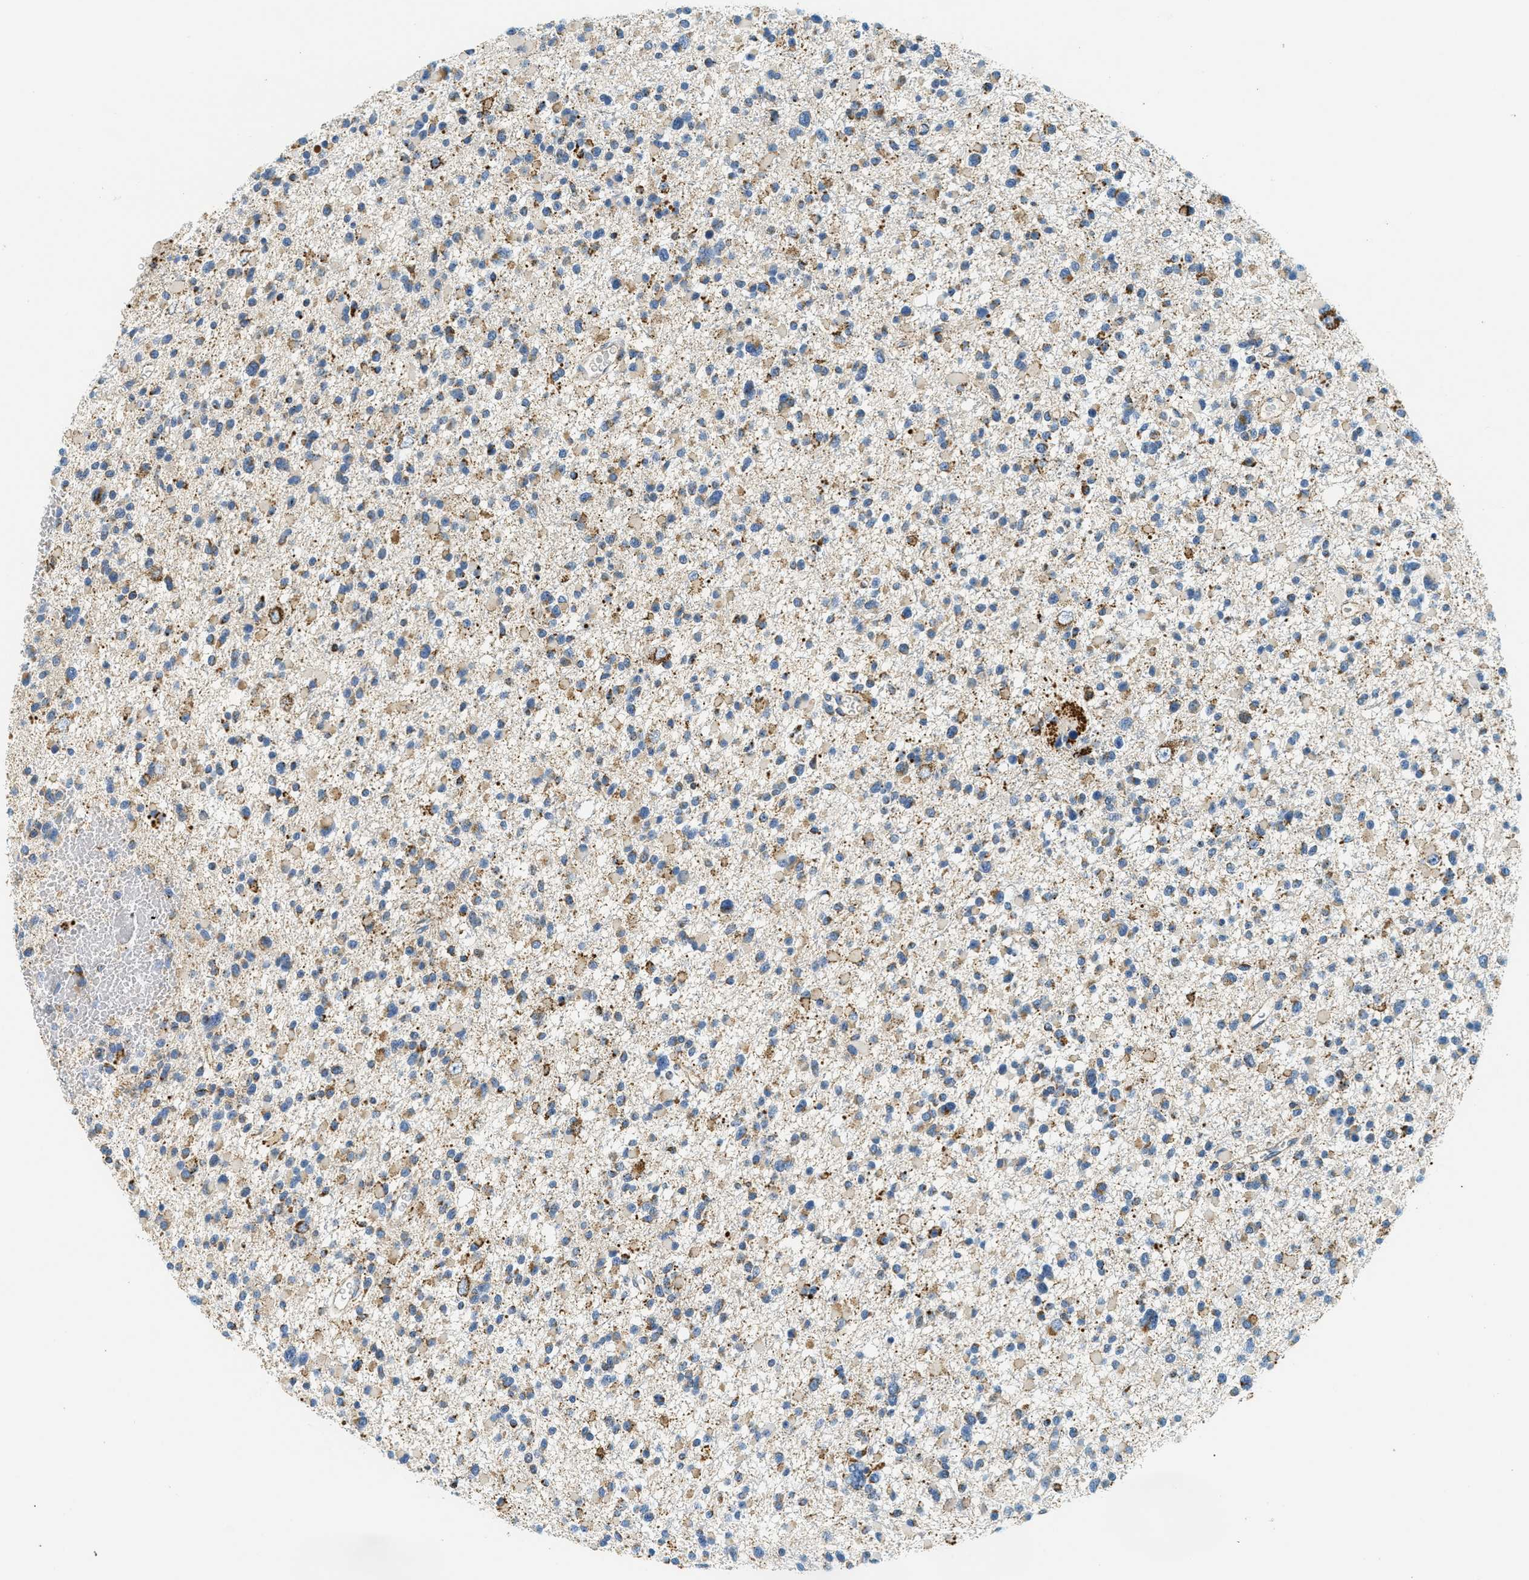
{"staining": {"intensity": "weak", "quantity": "25%-75%", "location": "cytoplasmic/membranous"}, "tissue": "glioma", "cell_type": "Tumor cells", "image_type": "cancer", "snomed": [{"axis": "morphology", "description": "Glioma, malignant, Low grade"}, {"axis": "topography", "description": "Brain"}], "caption": "Immunohistochemistry (DAB) staining of glioma demonstrates weak cytoplasmic/membranous protein staining in about 25%-75% of tumor cells.", "gene": "HLCS", "patient": {"sex": "female", "age": 22}}